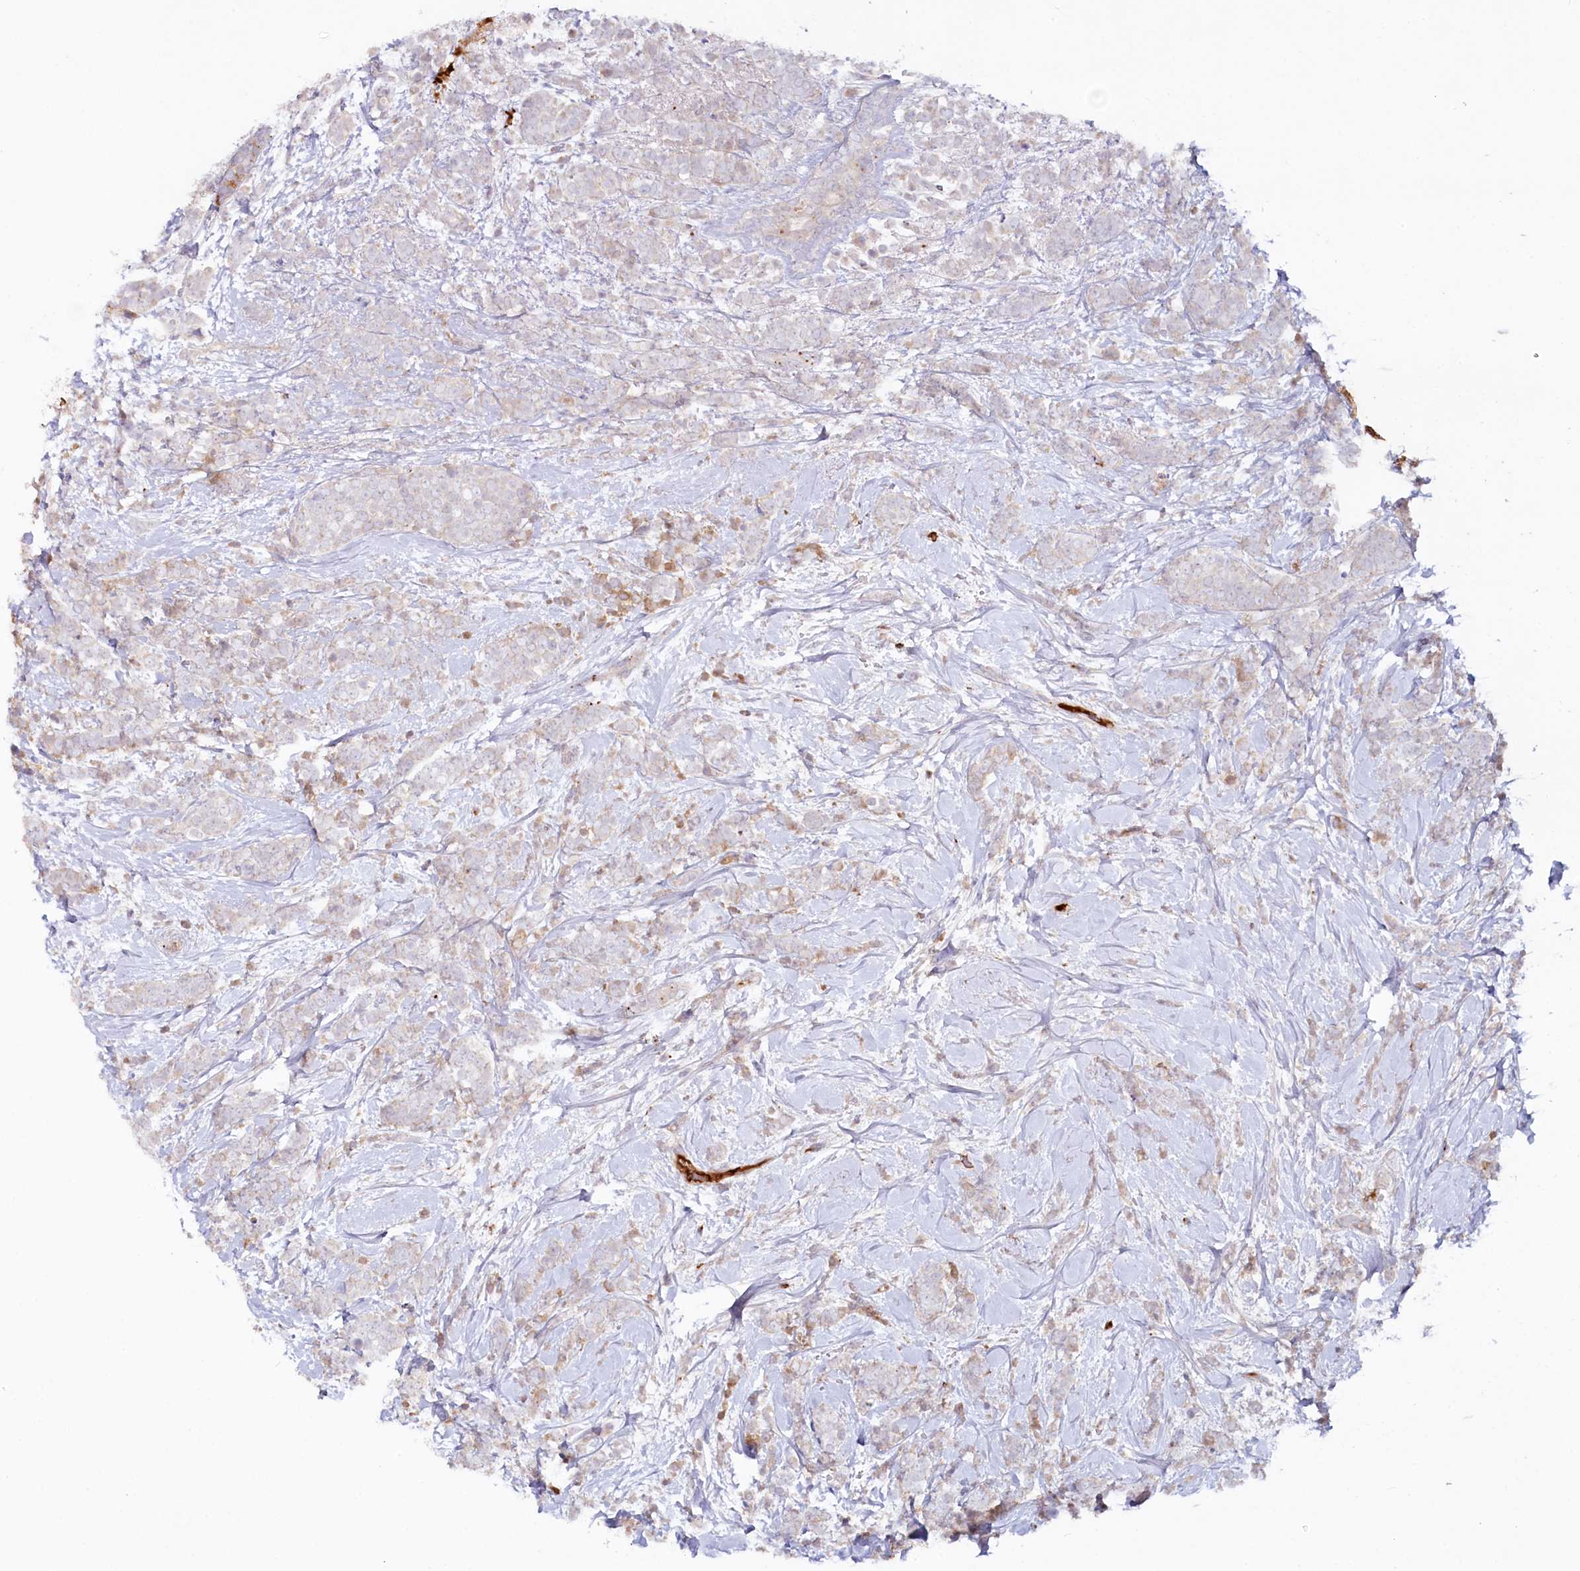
{"staining": {"intensity": "negative", "quantity": "none", "location": "none"}, "tissue": "breast cancer", "cell_type": "Tumor cells", "image_type": "cancer", "snomed": [{"axis": "morphology", "description": "Lobular carcinoma"}, {"axis": "topography", "description": "Breast"}], "caption": "IHC histopathology image of neoplastic tissue: breast cancer (lobular carcinoma) stained with DAB (3,3'-diaminobenzidine) exhibits no significant protein expression in tumor cells.", "gene": "PSAPL1", "patient": {"sex": "female", "age": 58}}